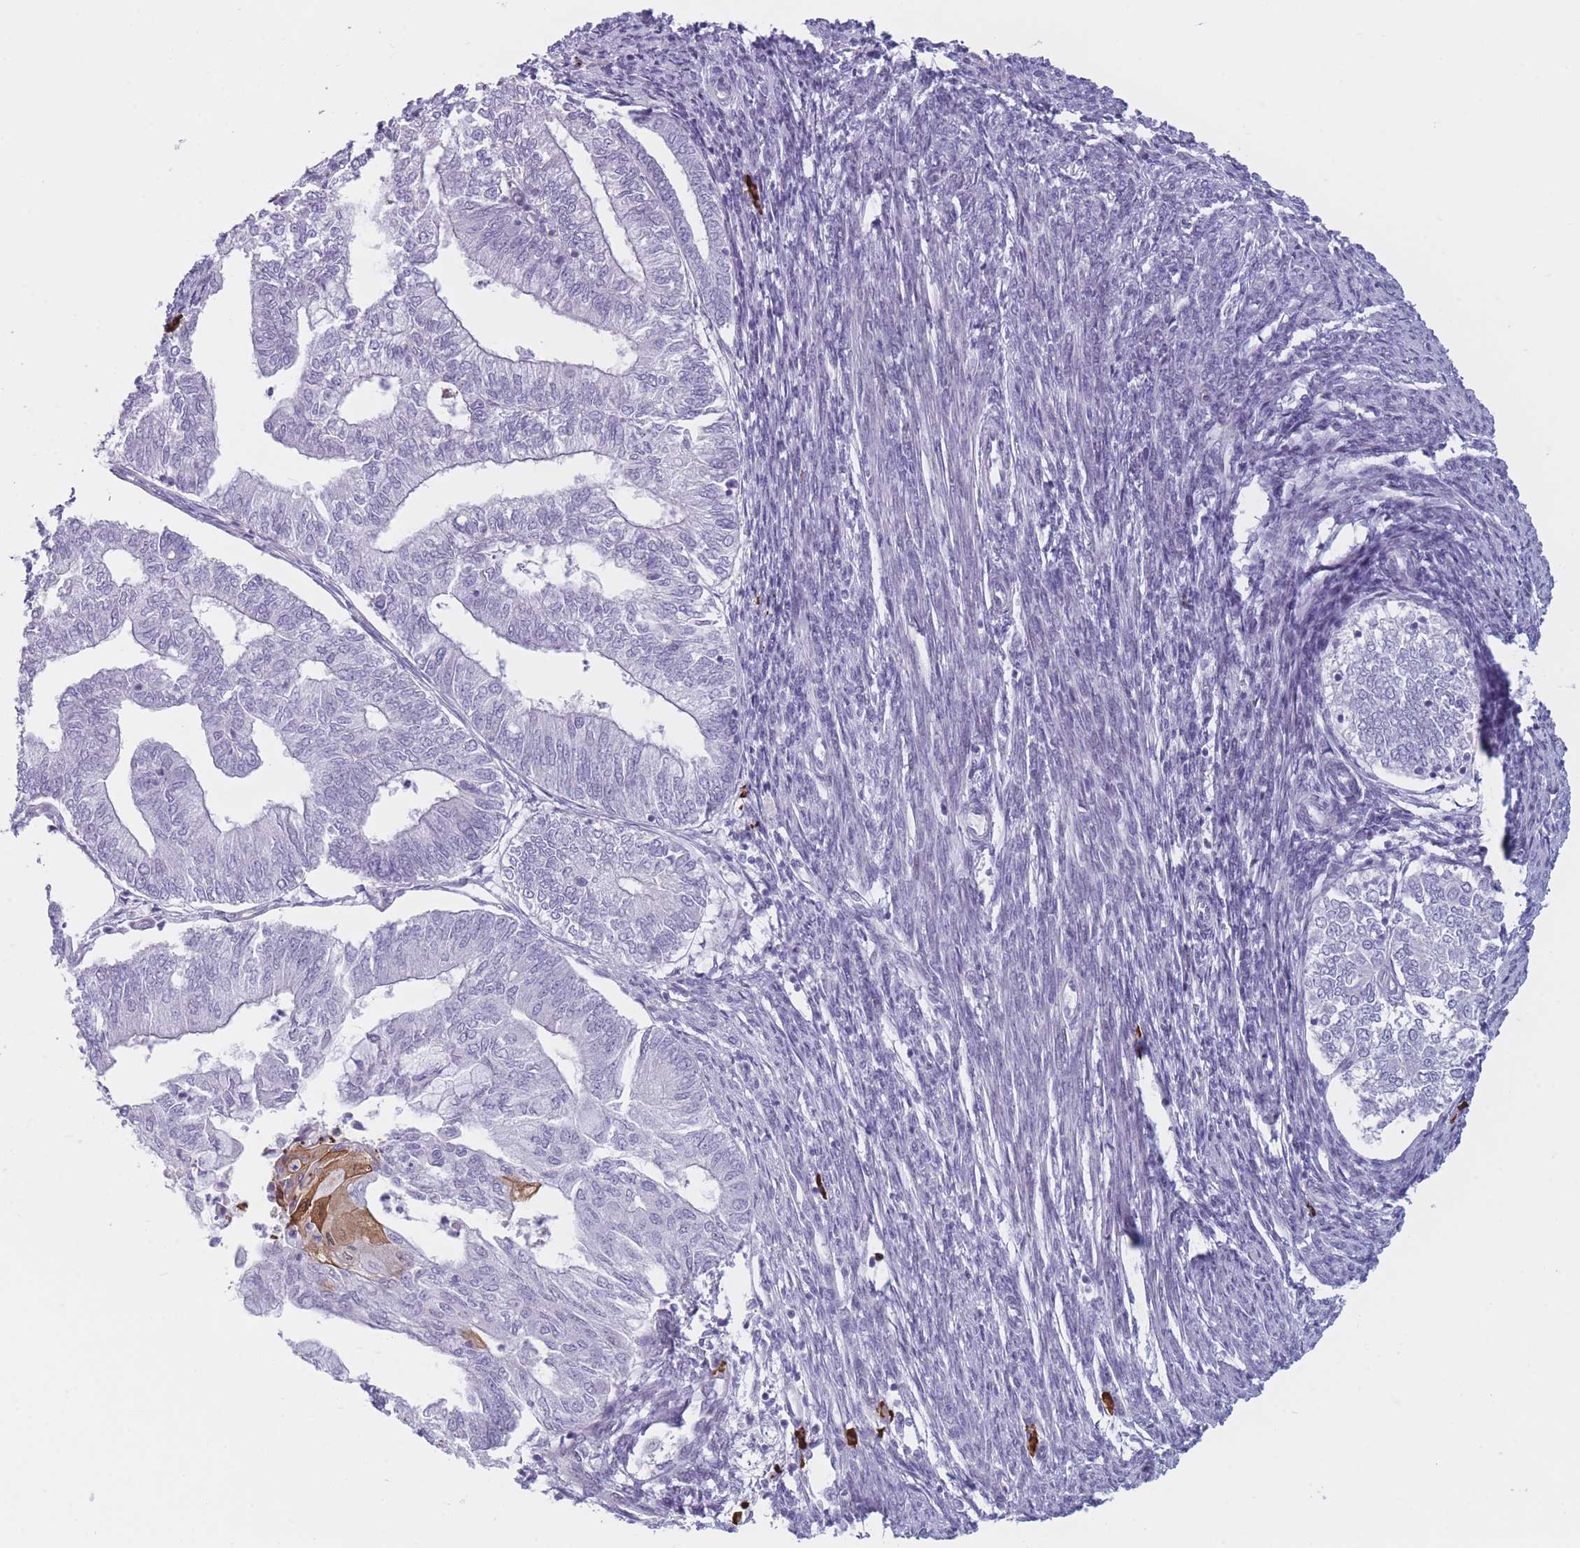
{"staining": {"intensity": "negative", "quantity": "none", "location": "none"}, "tissue": "smooth muscle", "cell_type": "Smooth muscle cells", "image_type": "normal", "snomed": [{"axis": "morphology", "description": "Normal tissue, NOS"}, {"axis": "topography", "description": "Smooth muscle"}, {"axis": "topography", "description": "Uterus"}], "caption": "Micrograph shows no protein positivity in smooth muscle cells of benign smooth muscle.", "gene": "PLEKHG2", "patient": {"sex": "female", "age": 59}}